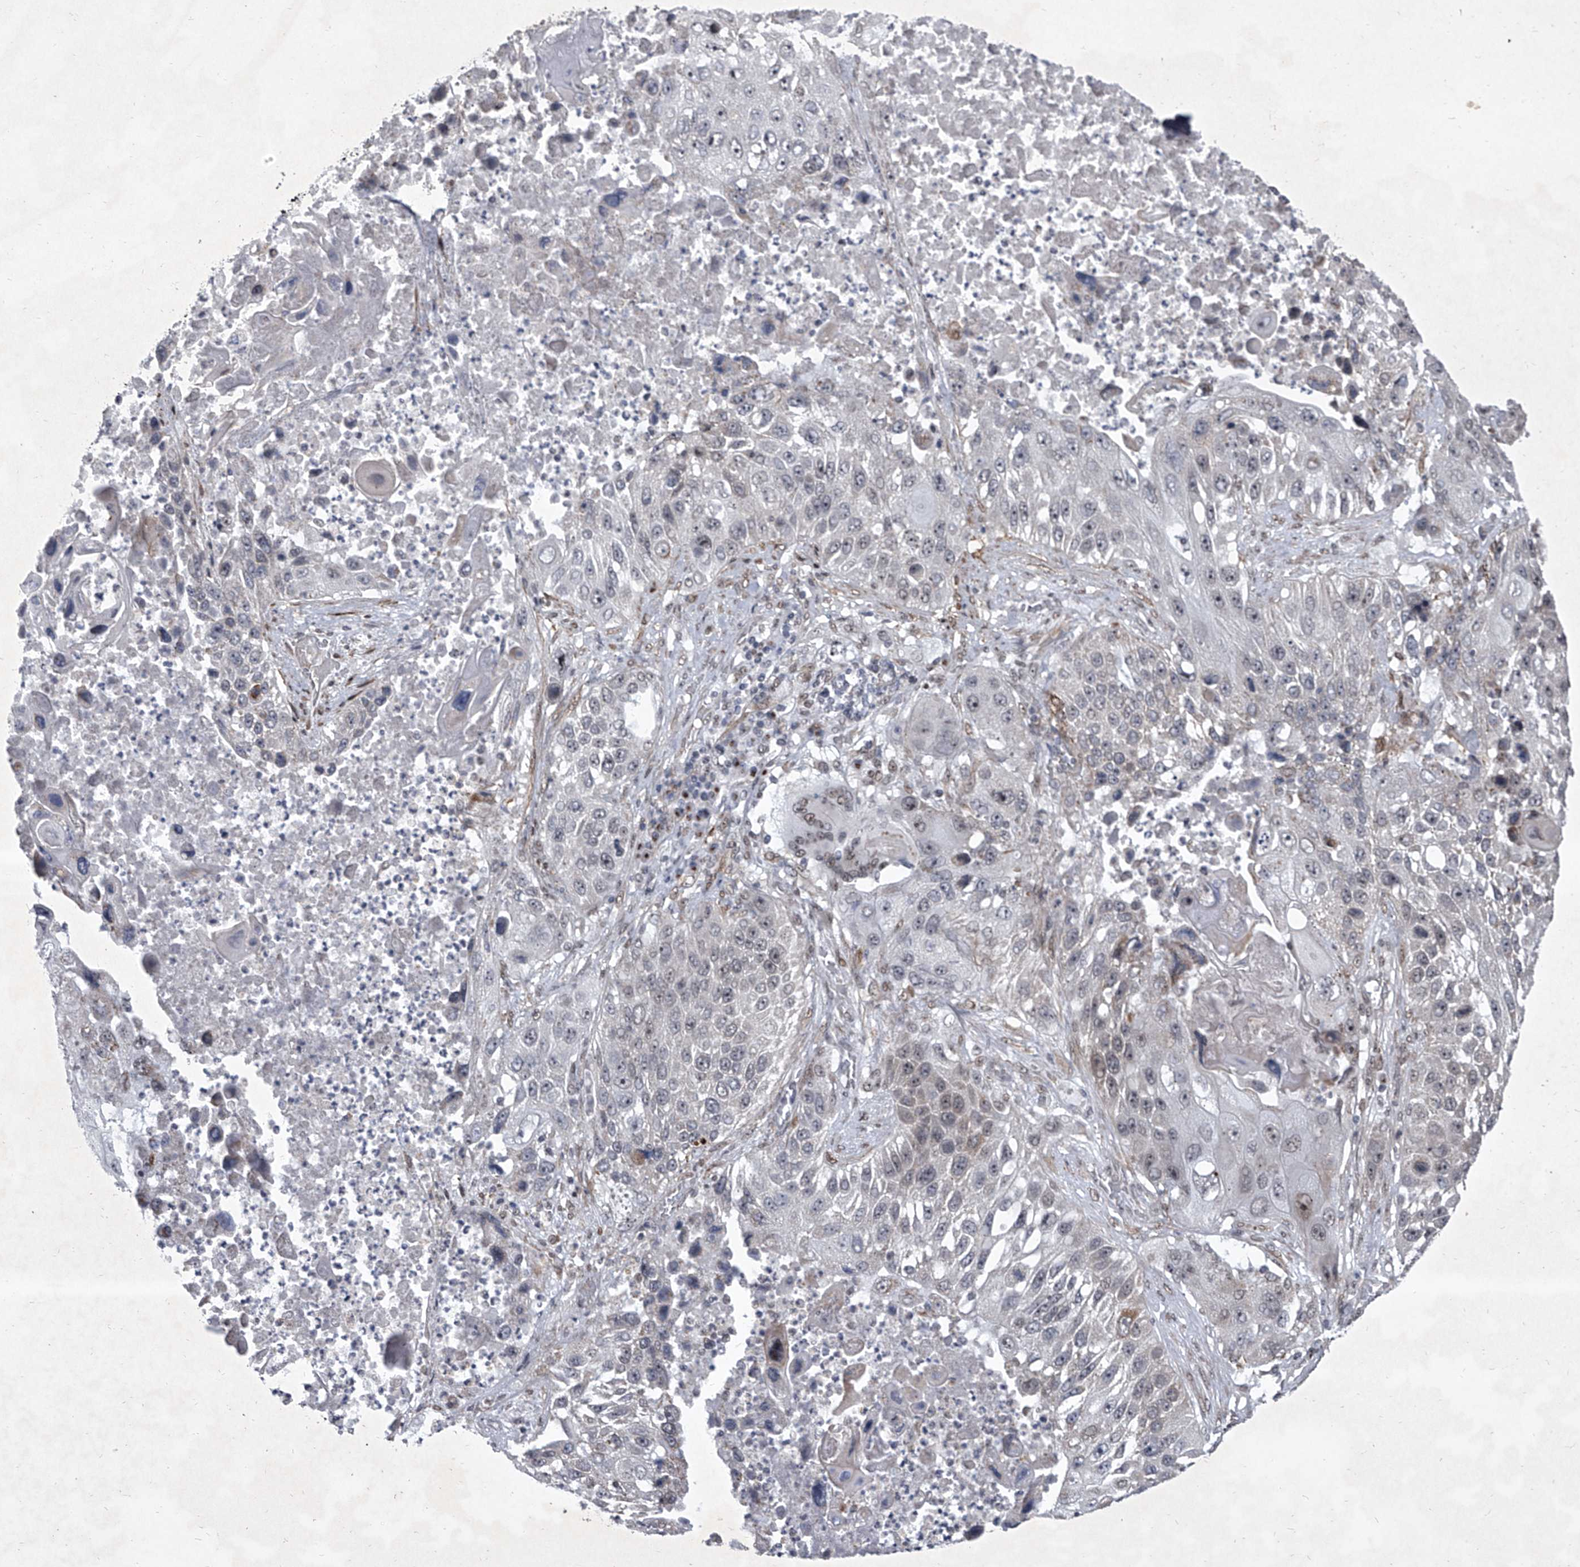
{"staining": {"intensity": "negative", "quantity": "none", "location": "none"}, "tissue": "lung cancer", "cell_type": "Tumor cells", "image_type": "cancer", "snomed": [{"axis": "morphology", "description": "Squamous cell carcinoma, NOS"}, {"axis": "topography", "description": "Lung"}], "caption": "Photomicrograph shows no significant protein expression in tumor cells of lung cancer. (Immunohistochemistry (ihc), brightfield microscopy, high magnification).", "gene": "MLLT1", "patient": {"sex": "male", "age": 61}}